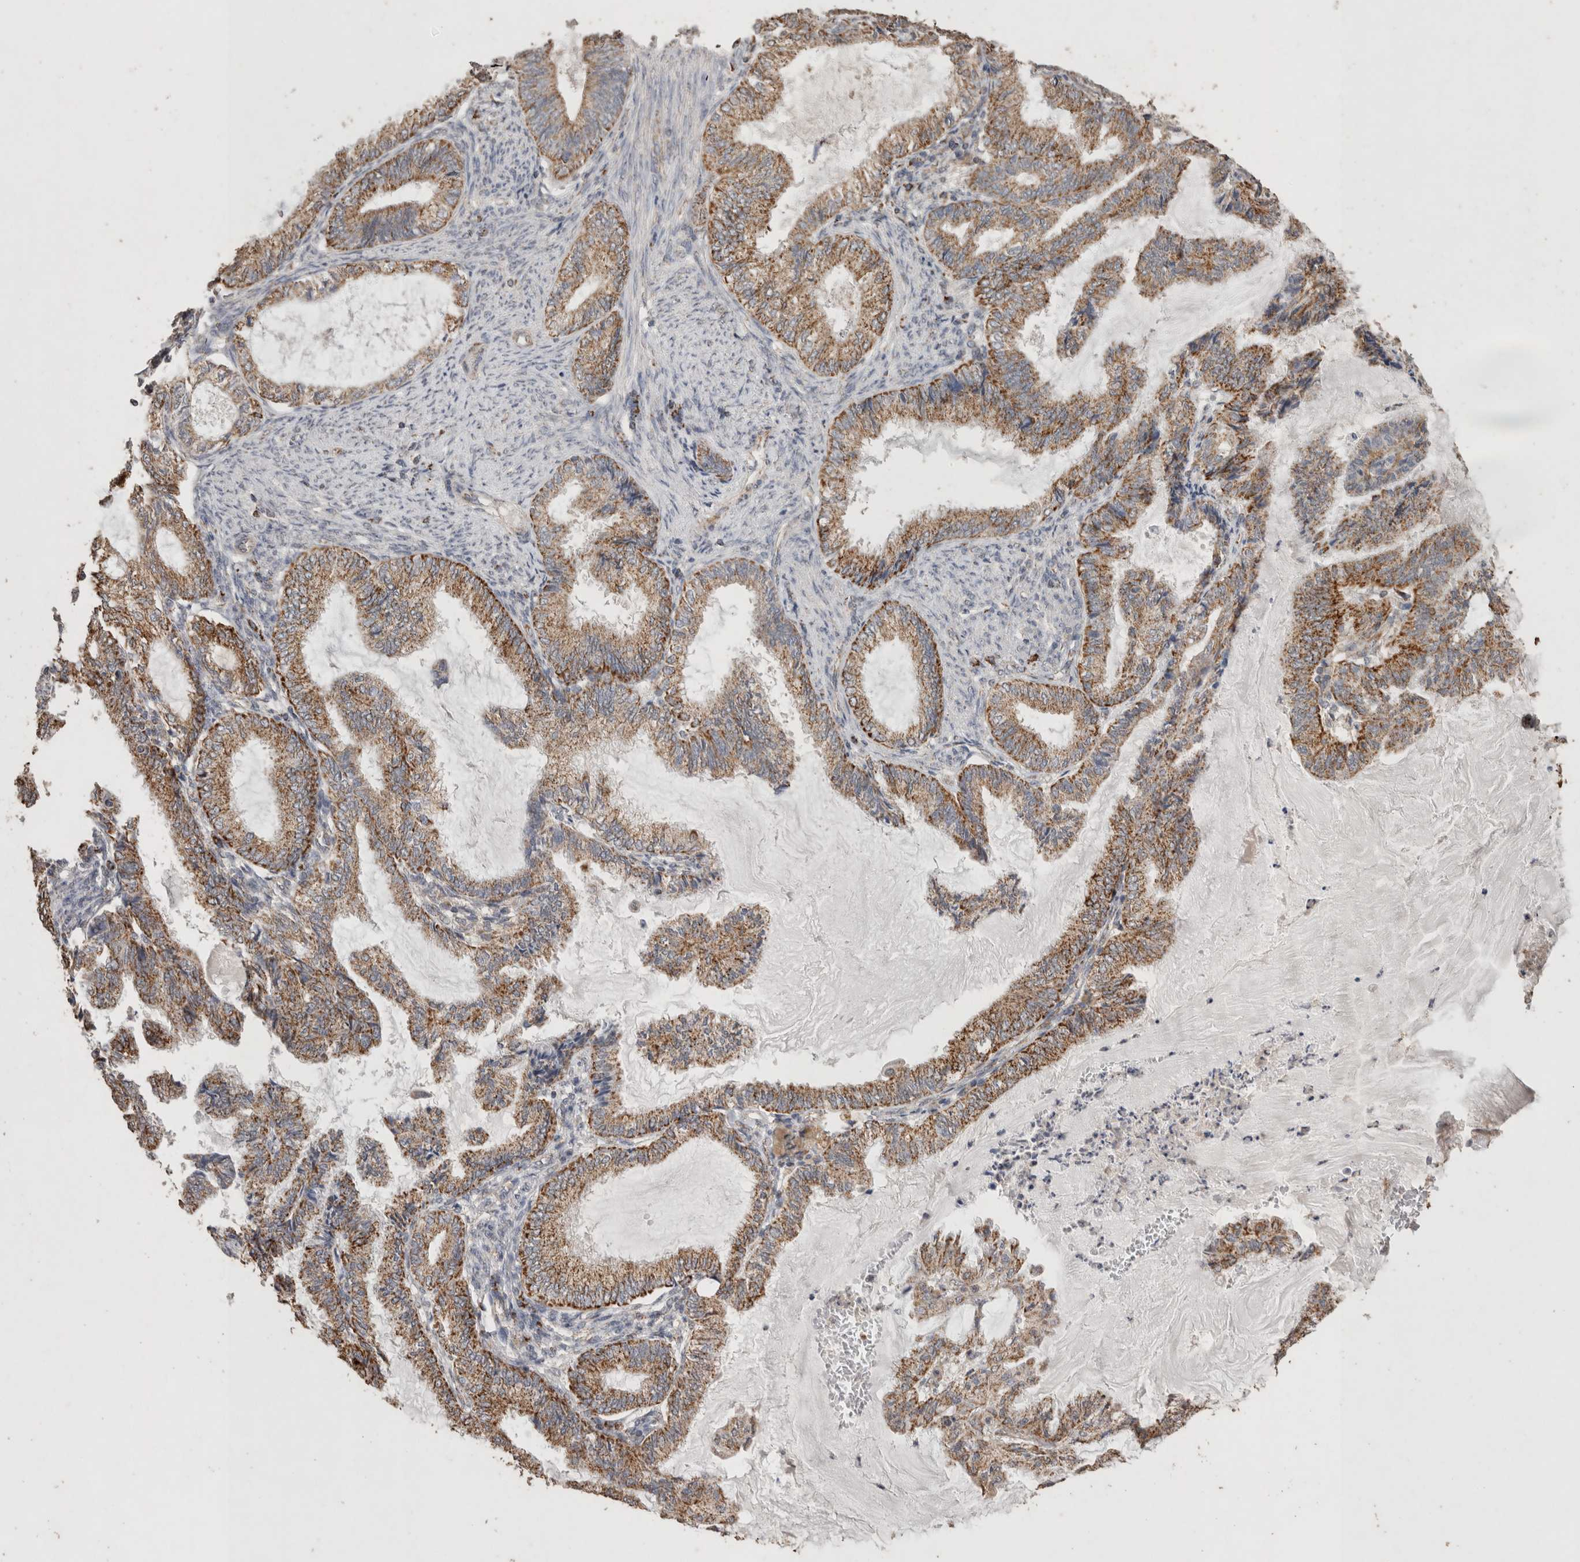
{"staining": {"intensity": "moderate", "quantity": ">75%", "location": "cytoplasmic/membranous"}, "tissue": "endometrial cancer", "cell_type": "Tumor cells", "image_type": "cancer", "snomed": [{"axis": "morphology", "description": "Adenocarcinoma, NOS"}, {"axis": "topography", "description": "Endometrium"}], "caption": "Human endometrial cancer stained for a protein (brown) exhibits moderate cytoplasmic/membranous positive positivity in approximately >75% of tumor cells.", "gene": "ACADM", "patient": {"sex": "female", "age": 86}}